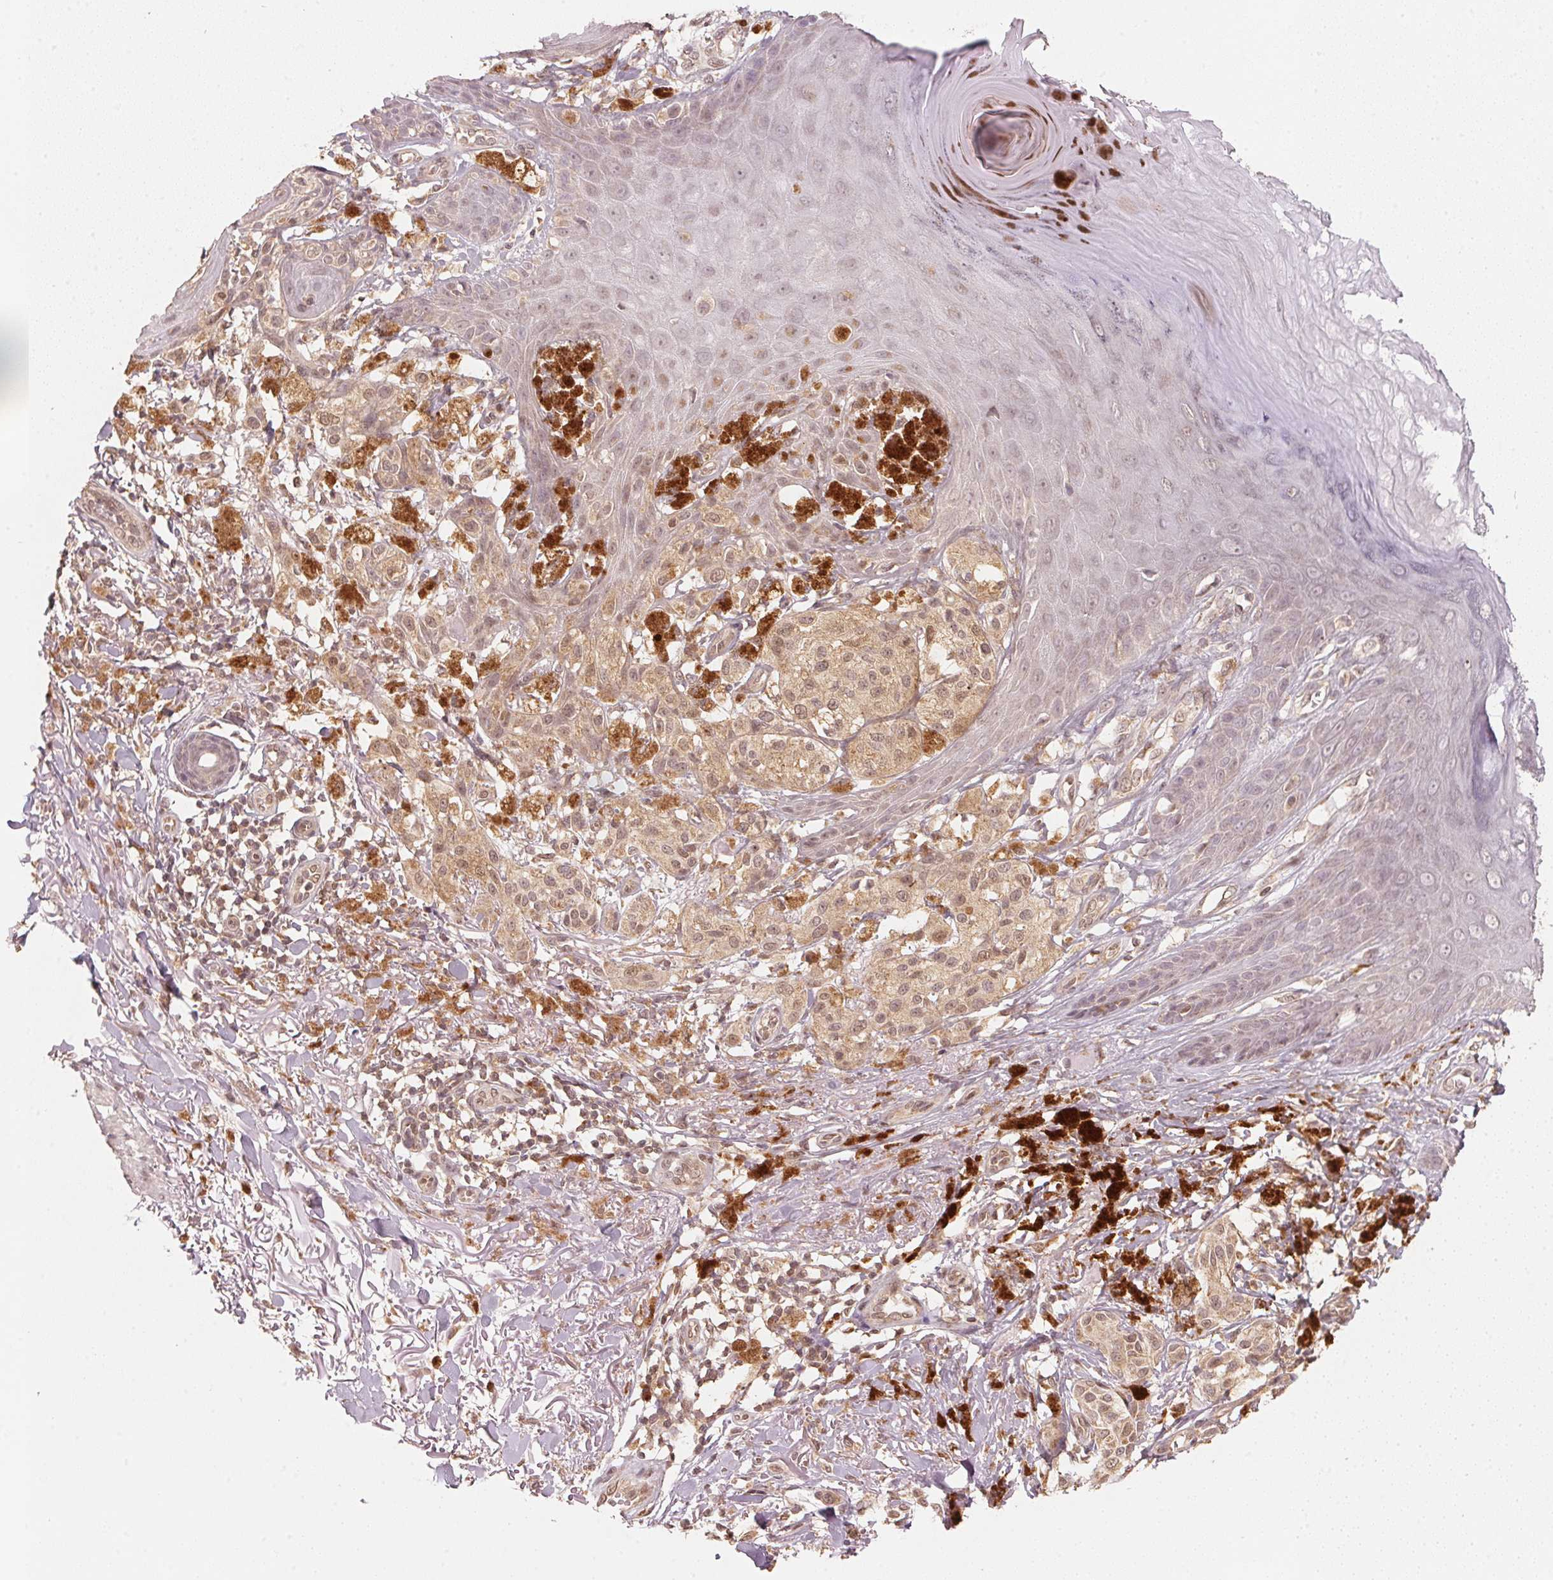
{"staining": {"intensity": "weak", "quantity": ">75%", "location": "cytoplasmic/membranous,nuclear"}, "tissue": "melanoma", "cell_type": "Tumor cells", "image_type": "cancer", "snomed": [{"axis": "morphology", "description": "Malignant melanoma, NOS"}, {"axis": "topography", "description": "Skin"}], "caption": "An image of human melanoma stained for a protein reveals weak cytoplasmic/membranous and nuclear brown staining in tumor cells.", "gene": "C2orf73", "patient": {"sex": "female", "age": 80}}